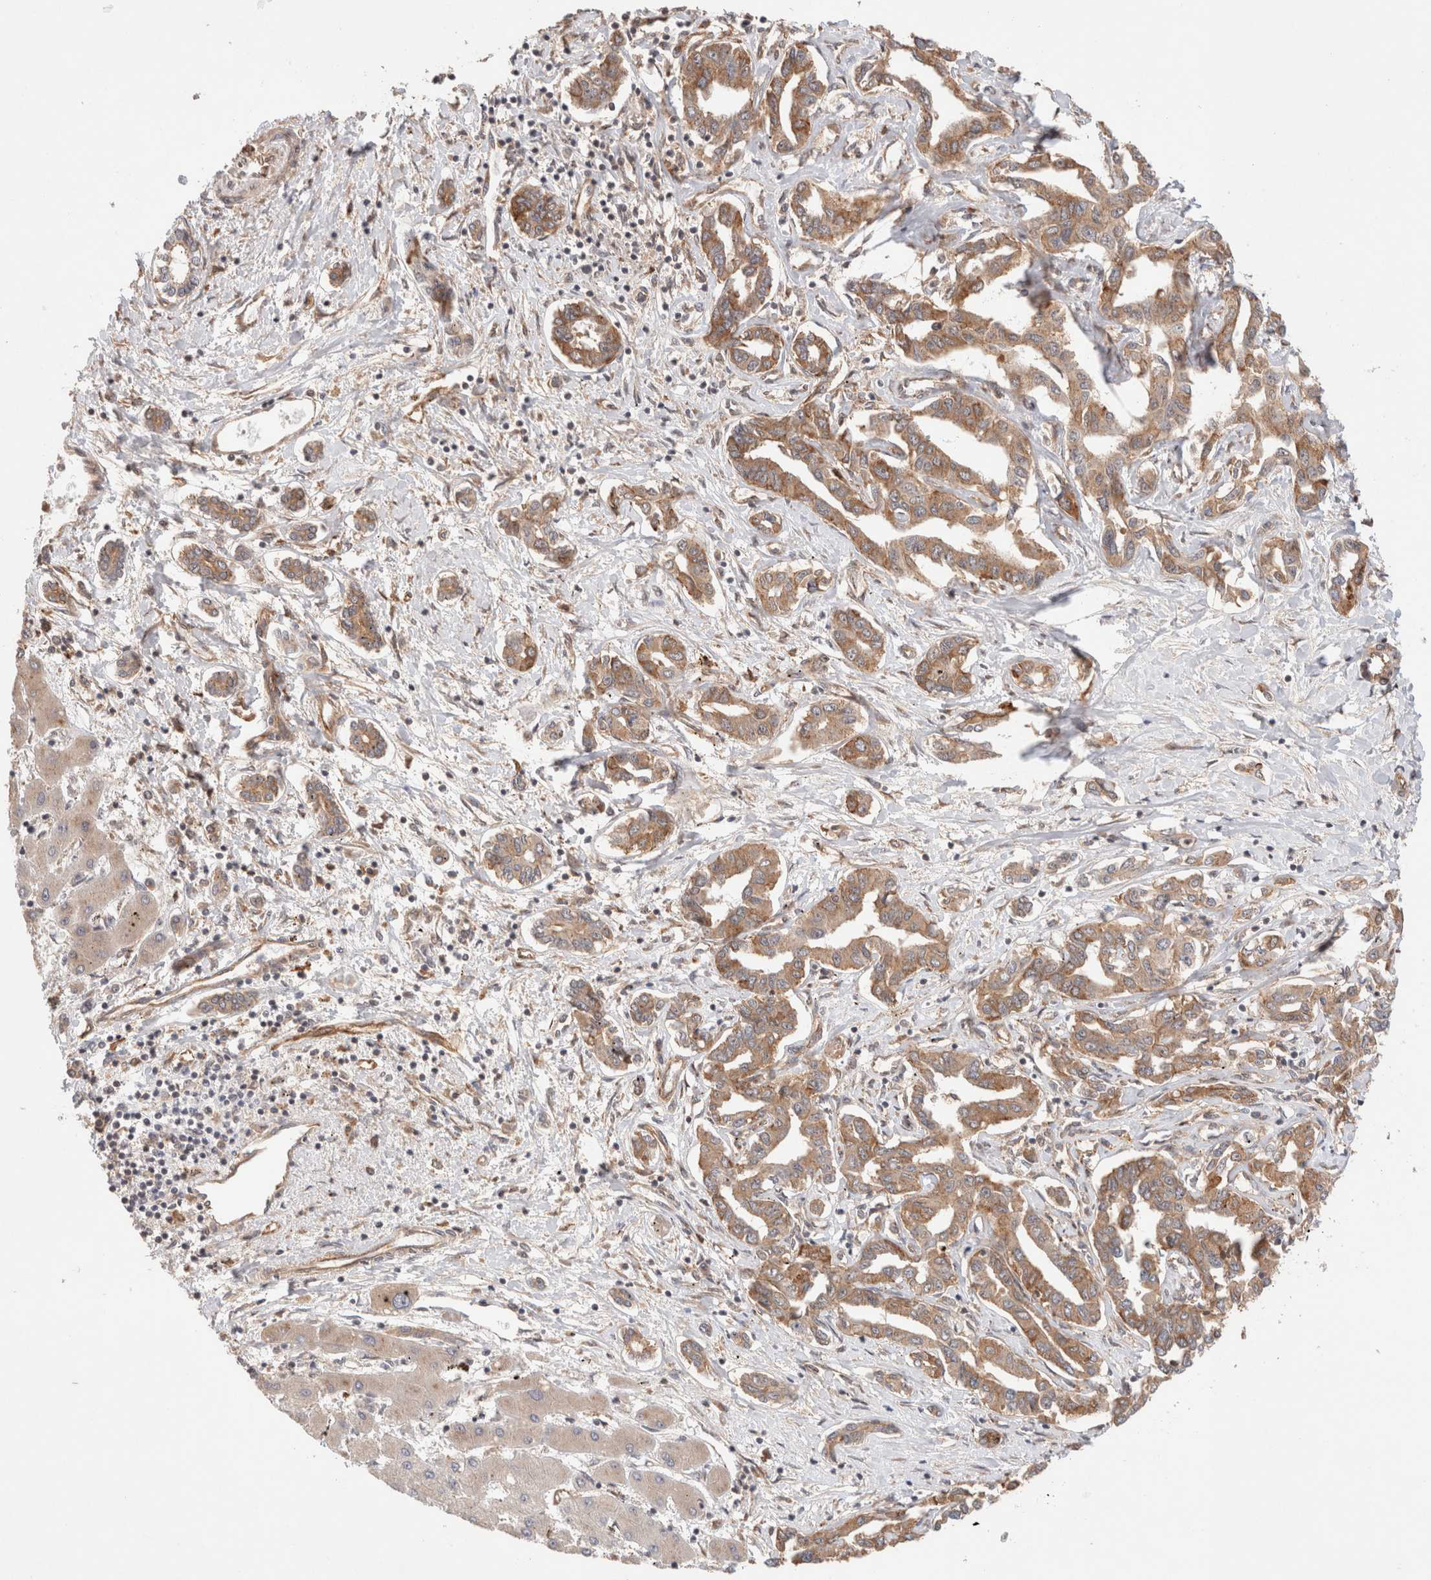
{"staining": {"intensity": "moderate", "quantity": ">75%", "location": "cytoplasmic/membranous"}, "tissue": "liver cancer", "cell_type": "Tumor cells", "image_type": "cancer", "snomed": [{"axis": "morphology", "description": "Cholangiocarcinoma"}, {"axis": "topography", "description": "Liver"}], "caption": "Immunohistochemical staining of human liver cholangiocarcinoma shows medium levels of moderate cytoplasmic/membranous protein expression in about >75% of tumor cells.", "gene": "SIKE1", "patient": {"sex": "male", "age": 59}}